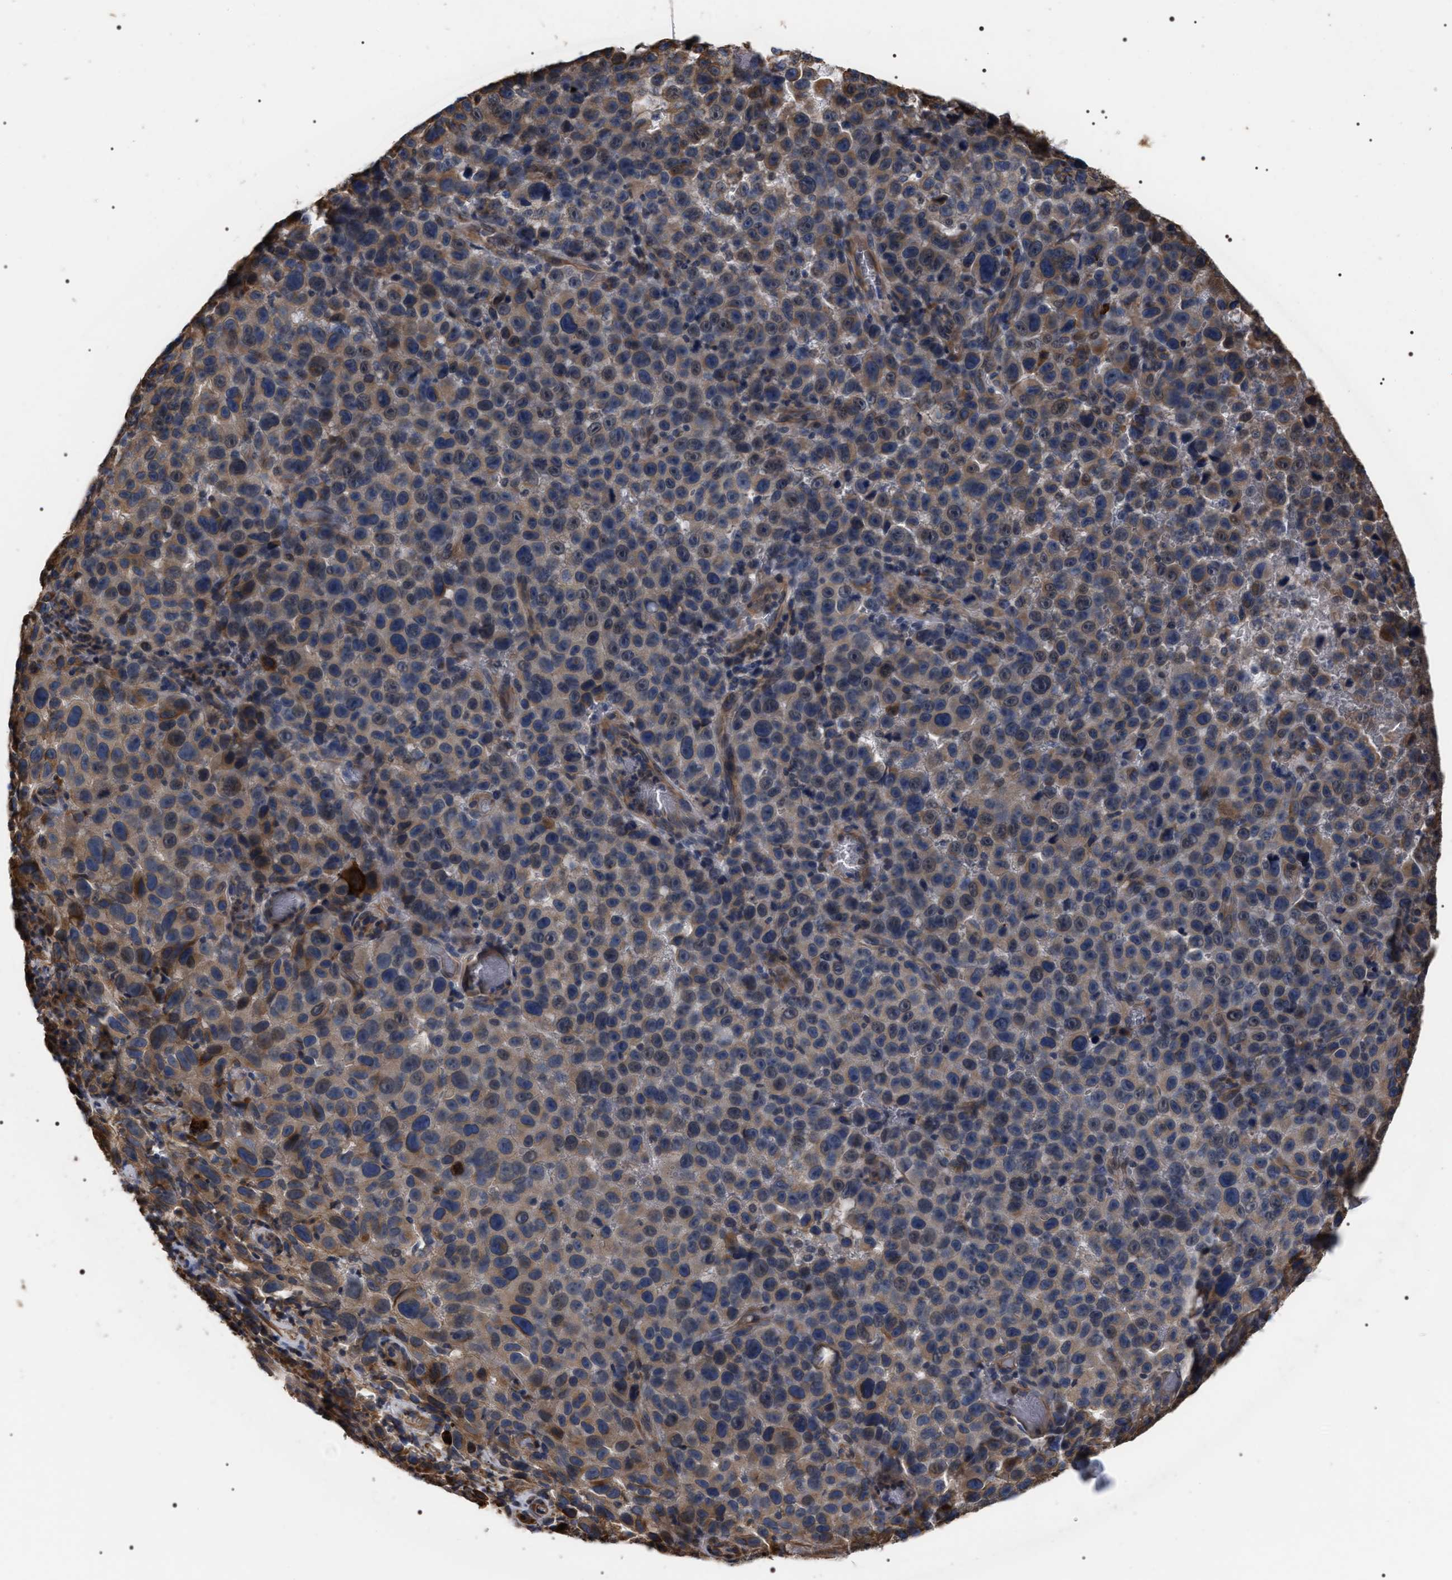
{"staining": {"intensity": "weak", "quantity": "<25%", "location": "cytoplasmic/membranous"}, "tissue": "melanoma", "cell_type": "Tumor cells", "image_type": "cancer", "snomed": [{"axis": "morphology", "description": "Malignant melanoma, NOS"}, {"axis": "topography", "description": "Skin"}], "caption": "This is an IHC micrograph of human malignant melanoma. There is no staining in tumor cells.", "gene": "TSPAN33", "patient": {"sex": "female", "age": 82}}